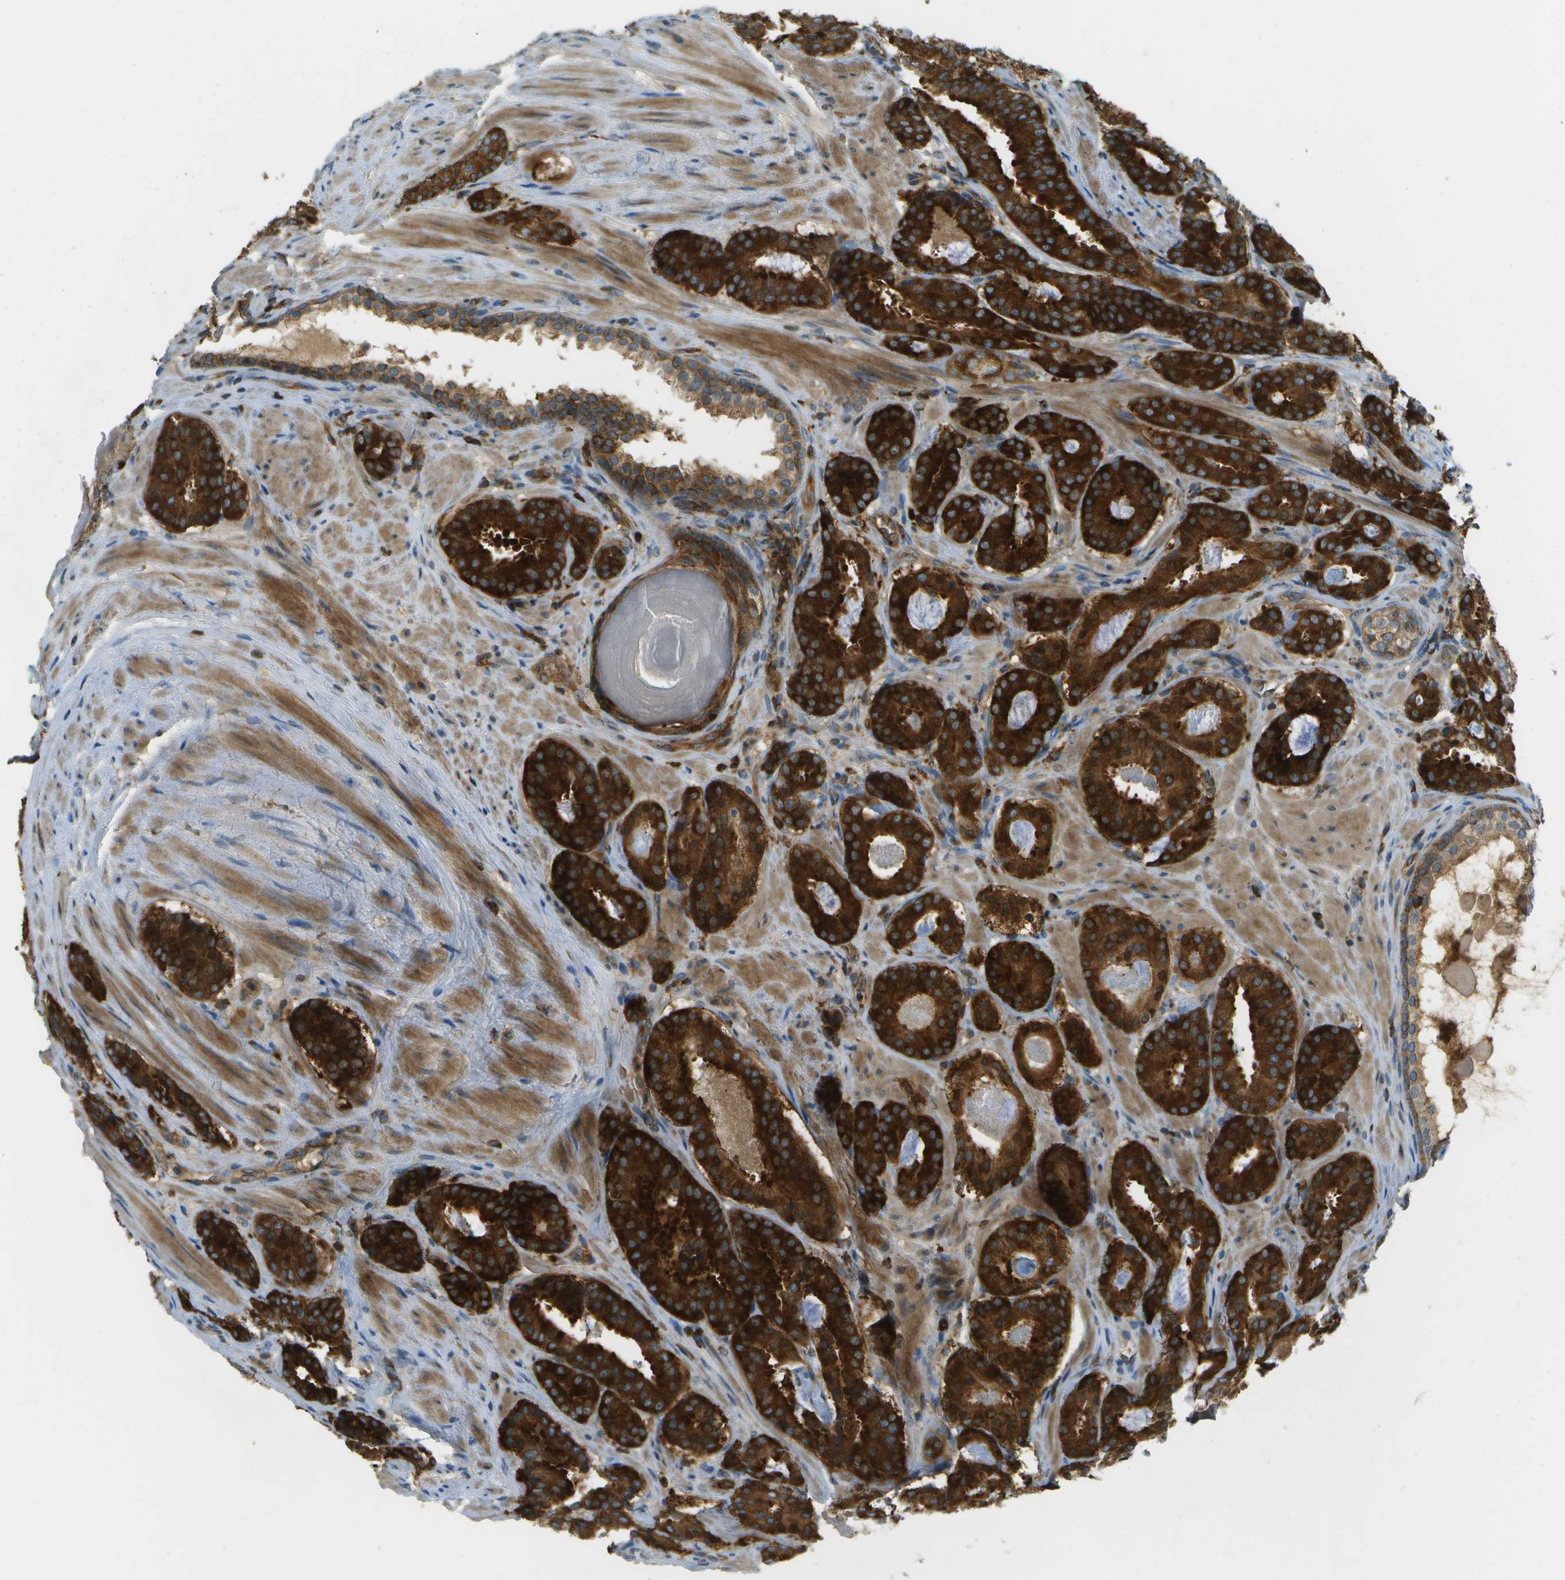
{"staining": {"intensity": "strong", "quantity": ">75%", "location": "cytoplasmic/membranous"}, "tissue": "prostate cancer", "cell_type": "Tumor cells", "image_type": "cancer", "snomed": [{"axis": "morphology", "description": "Adenocarcinoma, Low grade"}, {"axis": "topography", "description": "Prostate"}], "caption": "Immunohistochemistry (IHC) histopathology image of neoplastic tissue: human prostate cancer stained using immunohistochemistry displays high levels of strong protein expression localized specifically in the cytoplasmic/membranous of tumor cells, appearing as a cytoplasmic/membranous brown color.", "gene": "TMTC1", "patient": {"sex": "male", "age": 69}}